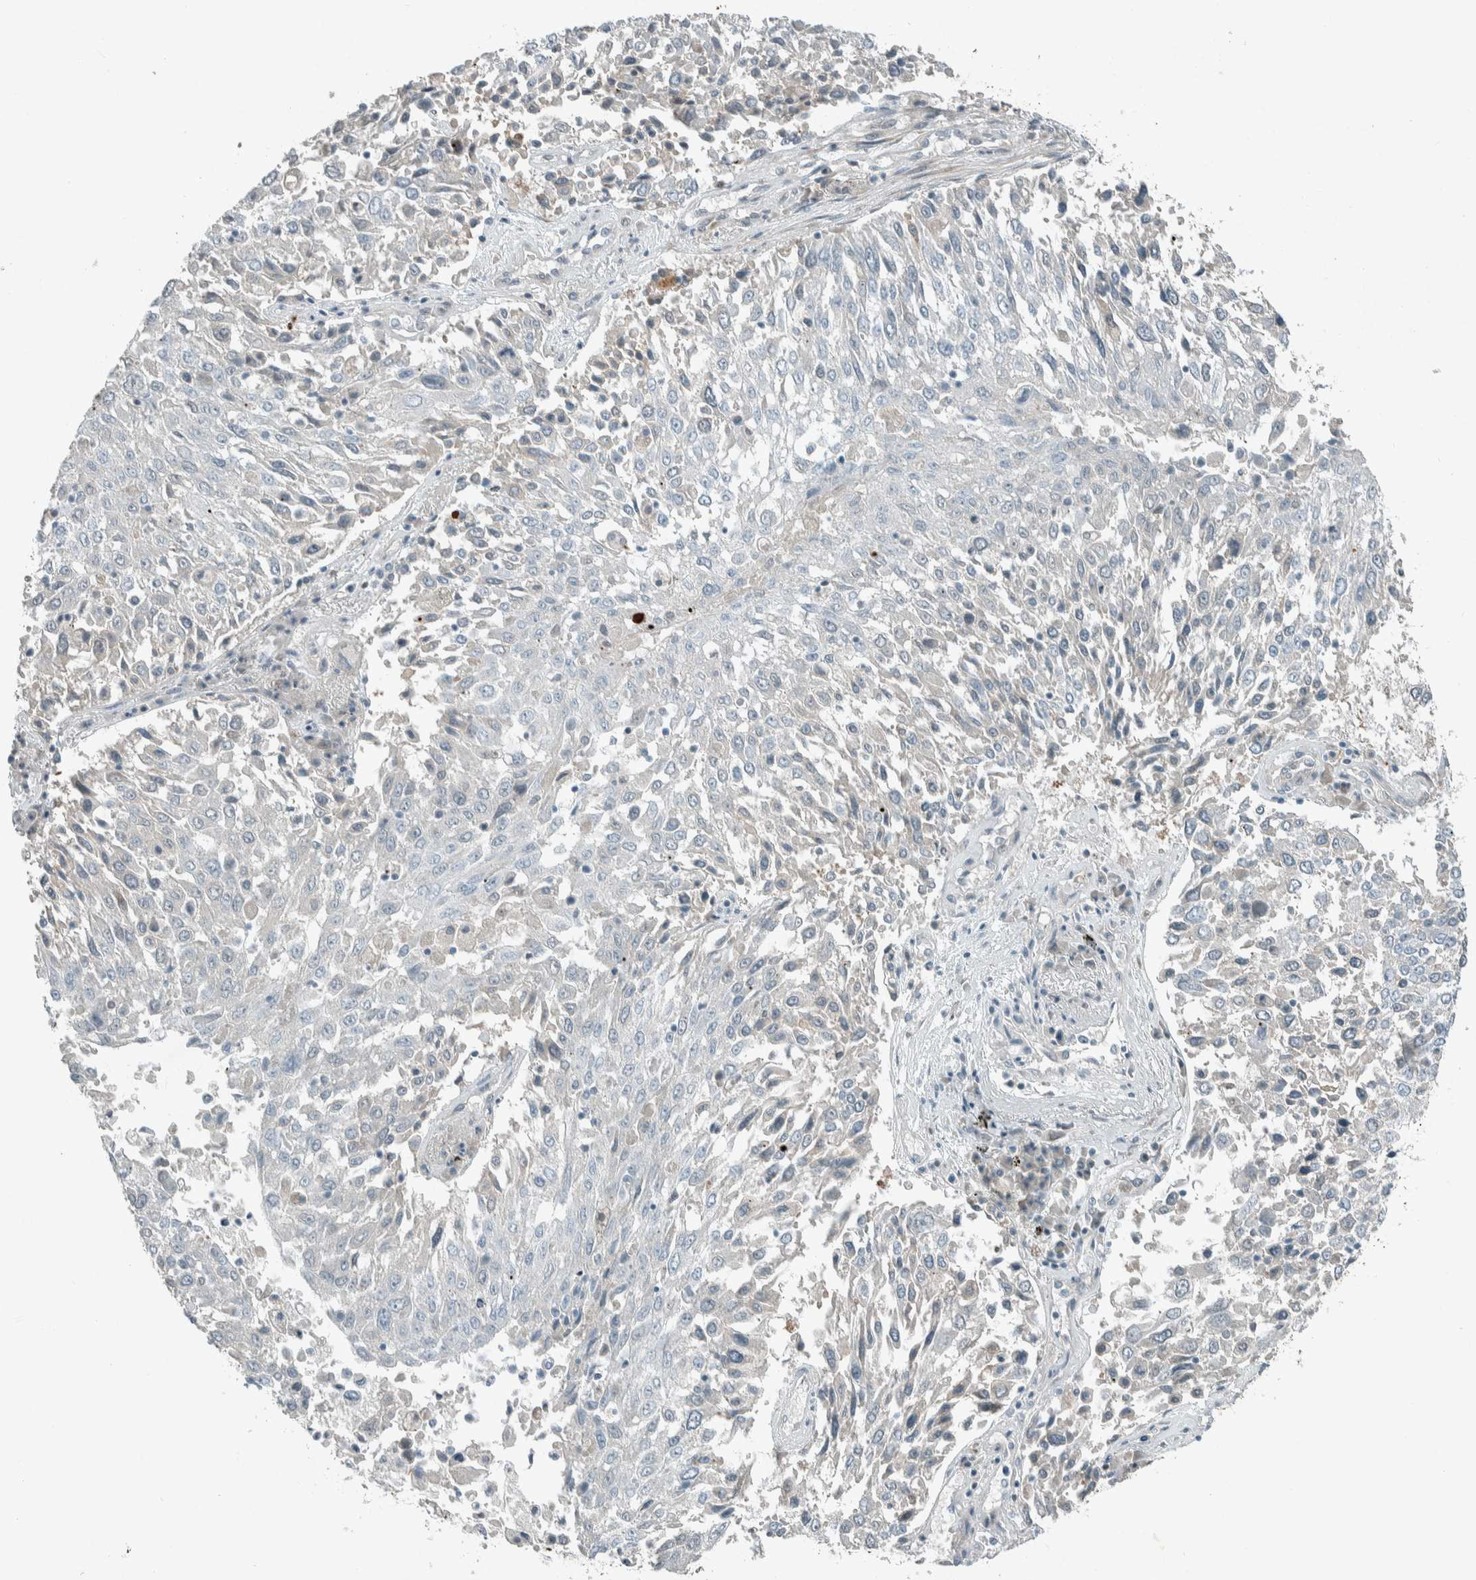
{"staining": {"intensity": "negative", "quantity": "none", "location": "none"}, "tissue": "lung cancer", "cell_type": "Tumor cells", "image_type": "cancer", "snomed": [{"axis": "morphology", "description": "Squamous cell carcinoma, NOS"}, {"axis": "topography", "description": "Lung"}], "caption": "An immunohistochemistry (IHC) micrograph of lung cancer (squamous cell carcinoma) is shown. There is no staining in tumor cells of lung cancer (squamous cell carcinoma).", "gene": "CERCAM", "patient": {"sex": "male", "age": 65}}